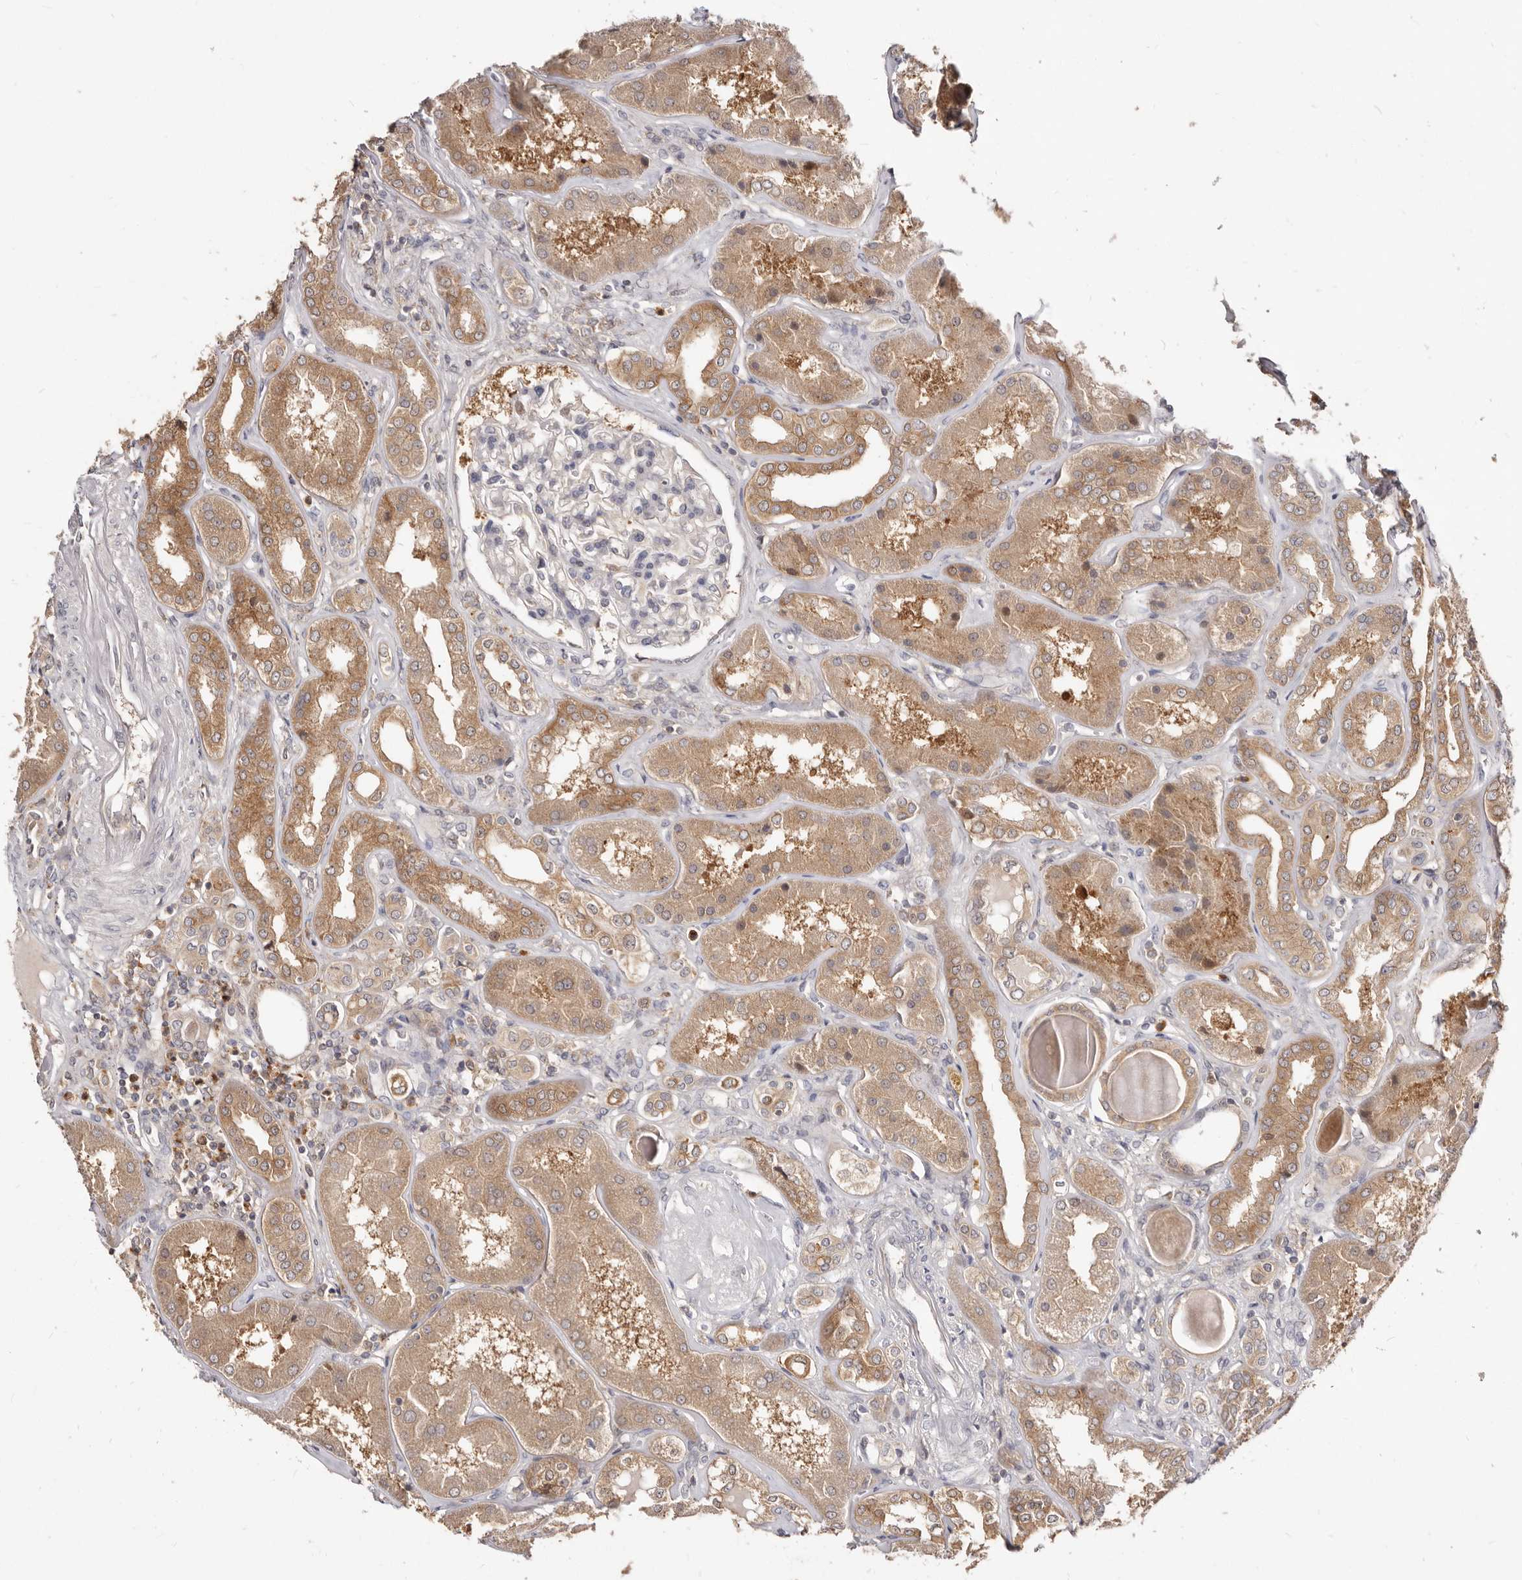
{"staining": {"intensity": "negative", "quantity": "none", "location": "none"}, "tissue": "kidney", "cell_type": "Cells in glomeruli", "image_type": "normal", "snomed": [{"axis": "morphology", "description": "Normal tissue, NOS"}, {"axis": "topography", "description": "Kidney"}], "caption": "Cells in glomeruli show no significant positivity in normal kidney.", "gene": "TC2N", "patient": {"sex": "female", "age": 56}}